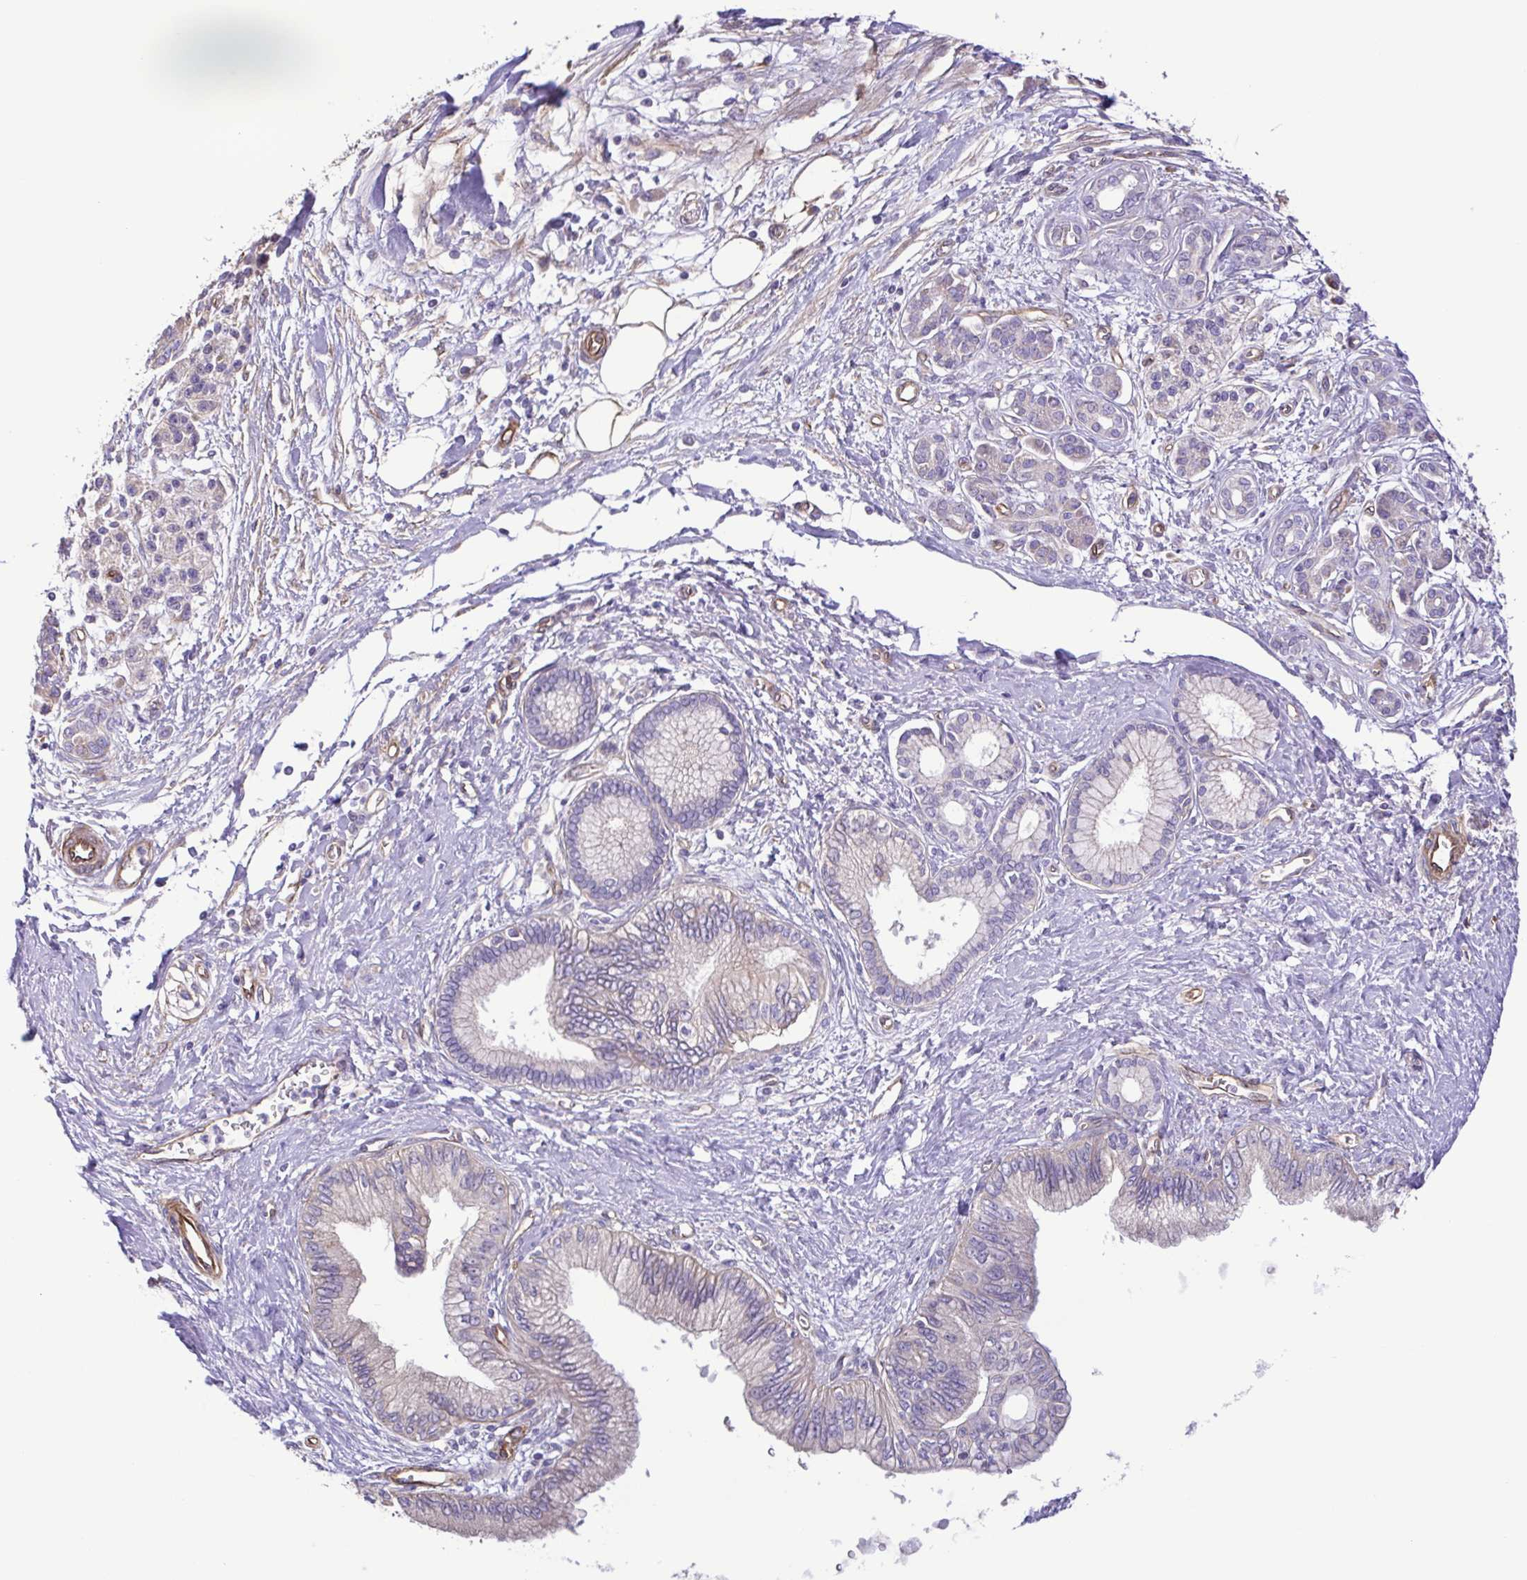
{"staining": {"intensity": "negative", "quantity": "none", "location": "none"}, "tissue": "pancreatic cancer", "cell_type": "Tumor cells", "image_type": "cancer", "snomed": [{"axis": "morphology", "description": "Adenocarcinoma, NOS"}, {"axis": "topography", "description": "Pancreas"}], "caption": "A histopathology image of human pancreatic adenocarcinoma is negative for staining in tumor cells.", "gene": "FLT1", "patient": {"sex": "female", "age": 77}}